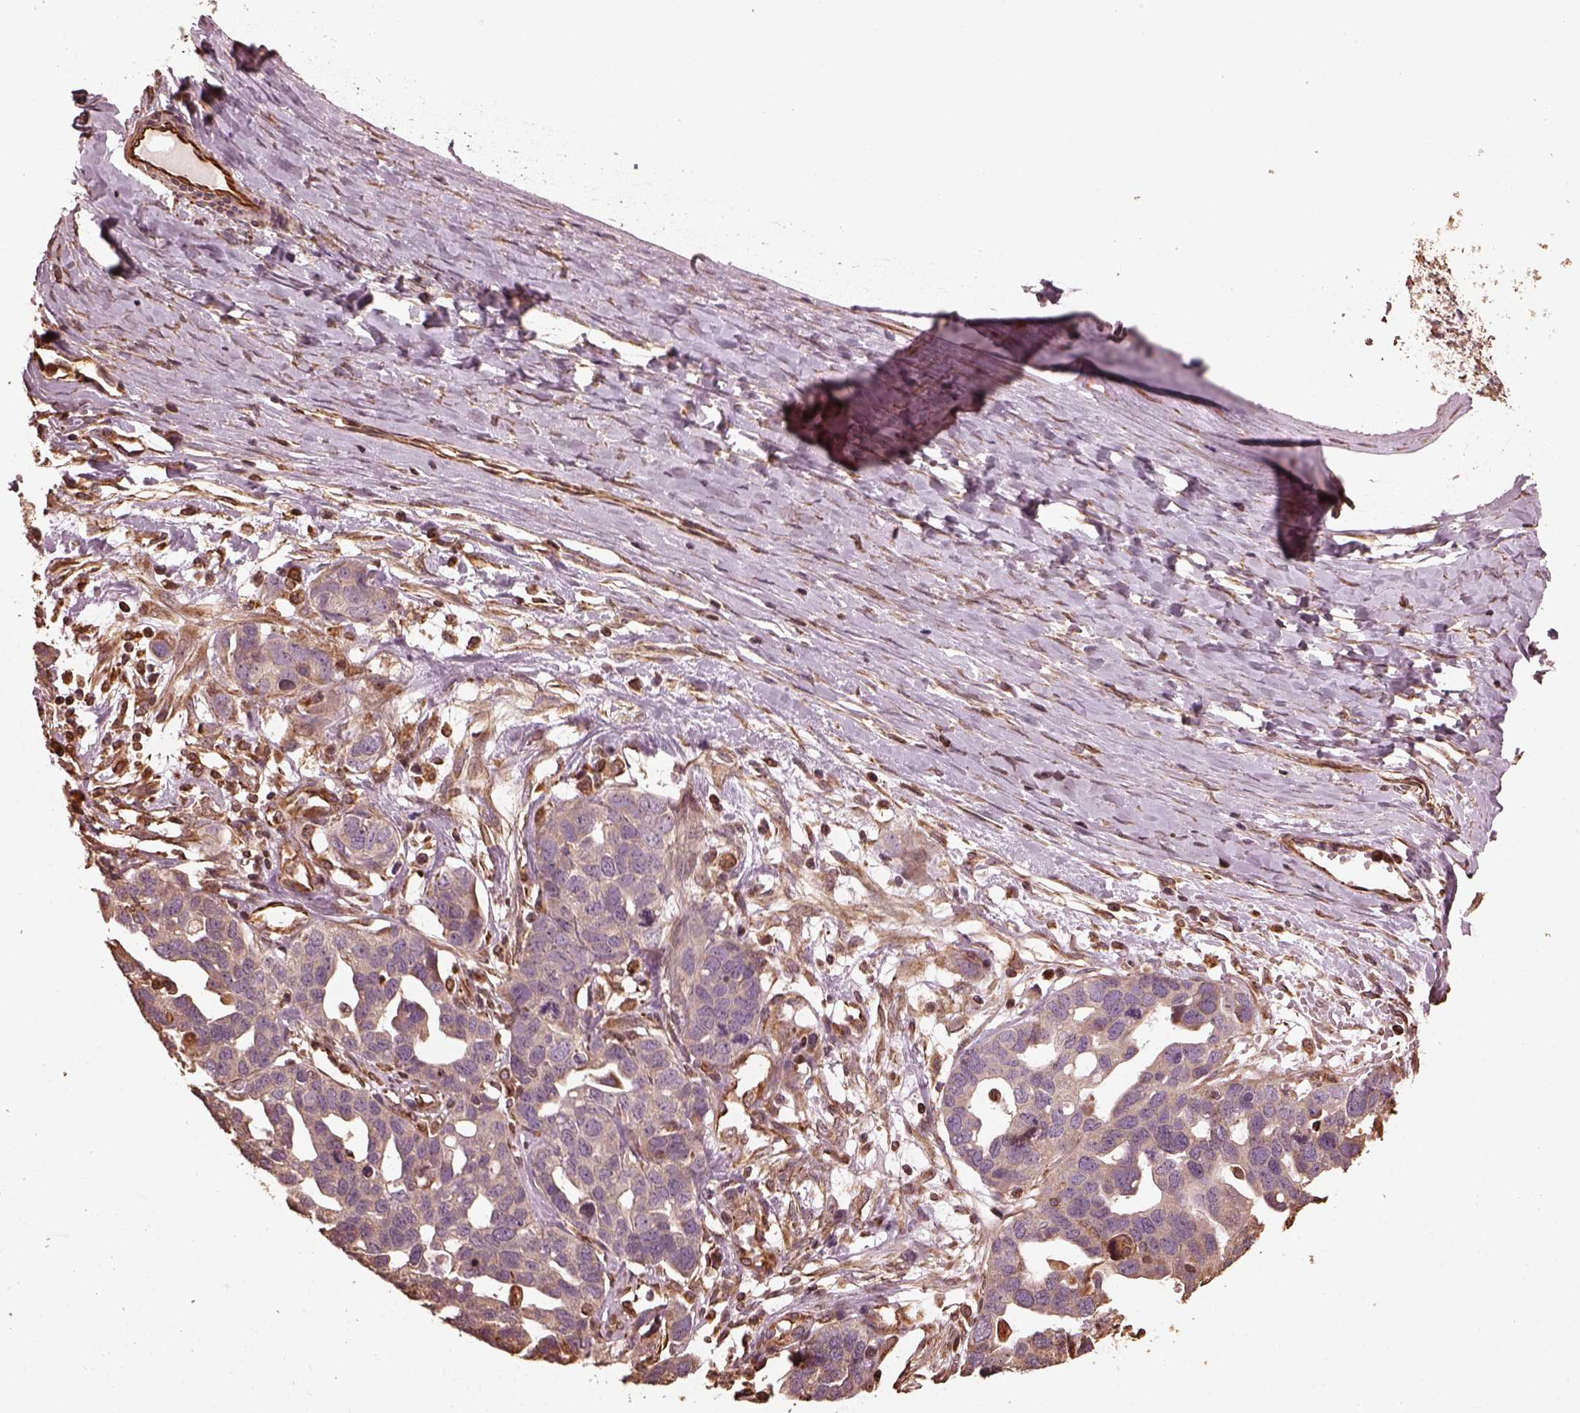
{"staining": {"intensity": "weak", "quantity": "<25%", "location": "cytoplasmic/membranous"}, "tissue": "ovarian cancer", "cell_type": "Tumor cells", "image_type": "cancer", "snomed": [{"axis": "morphology", "description": "Cystadenocarcinoma, serous, NOS"}, {"axis": "topography", "description": "Ovary"}], "caption": "An immunohistochemistry (IHC) histopathology image of ovarian cancer (serous cystadenocarcinoma) is shown. There is no staining in tumor cells of ovarian cancer (serous cystadenocarcinoma).", "gene": "GTPBP1", "patient": {"sex": "female", "age": 54}}